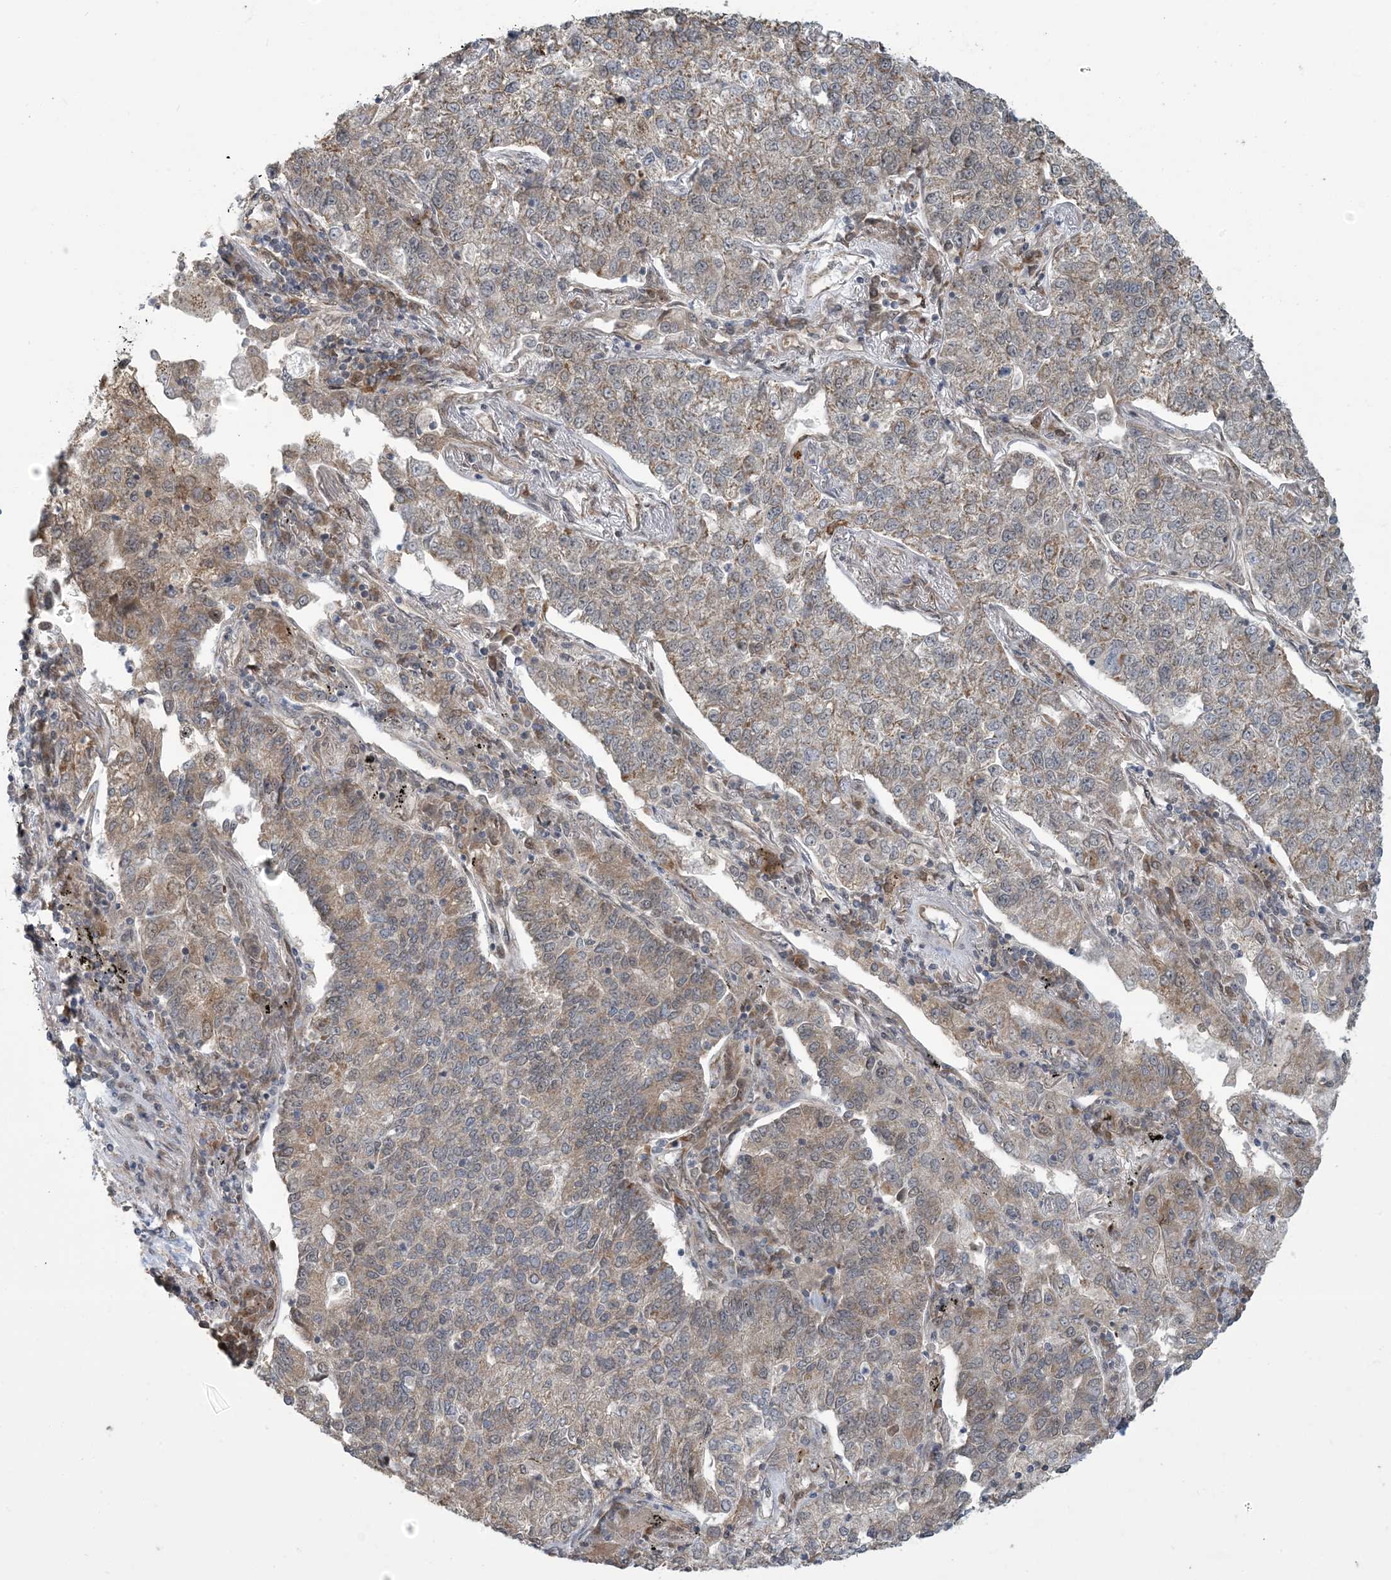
{"staining": {"intensity": "weak", "quantity": ">75%", "location": "cytoplasmic/membranous"}, "tissue": "lung cancer", "cell_type": "Tumor cells", "image_type": "cancer", "snomed": [{"axis": "morphology", "description": "Adenocarcinoma, NOS"}, {"axis": "topography", "description": "Lung"}], "caption": "Immunohistochemistry (IHC) of human lung cancer (adenocarcinoma) shows low levels of weak cytoplasmic/membranous expression in approximately >75% of tumor cells. The staining was performed using DAB to visualize the protein expression in brown, while the nuclei were stained in blue with hematoxylin (Magnification: 20x).", "gene": "ERI2", "patient": {"sex": "male", "age": 49}}